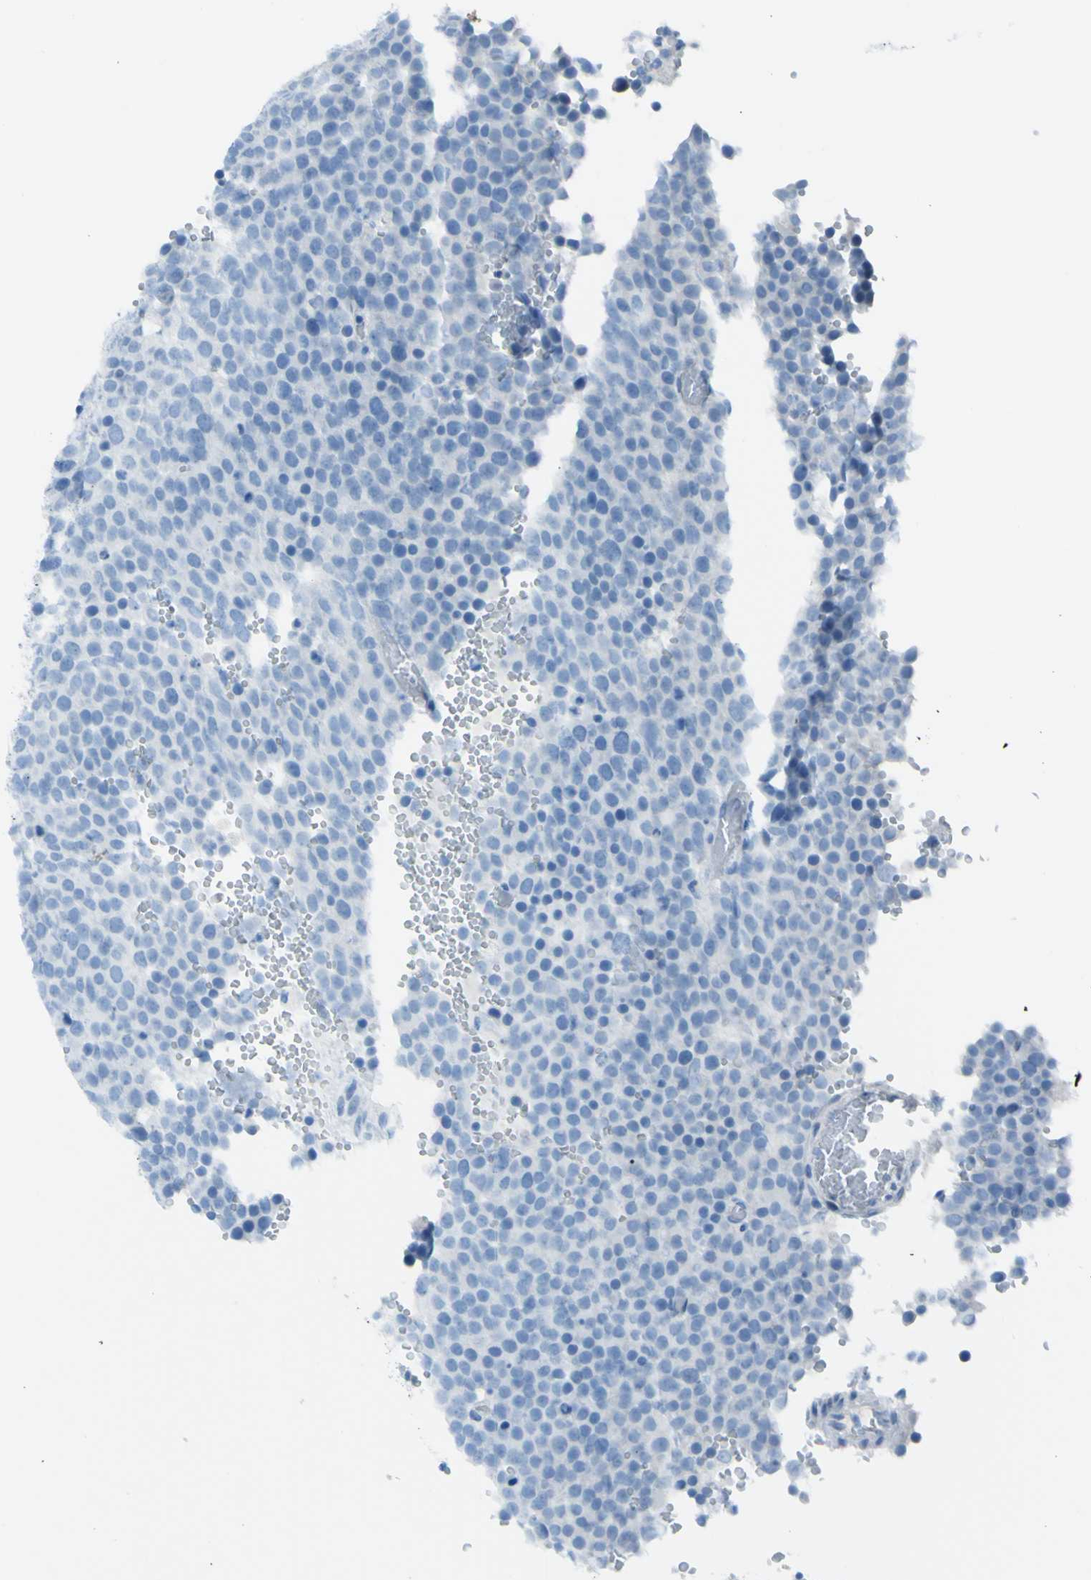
{"staining": {"intensity": "negative", "quantity": "none", "location": "none"}, "tissue": "testis cancer", "cell_type": "Tumor cells", "image_type": "cancer", "snomed": [{"axis": "morphology", "description": "Seminoma, NOS"}, {"axis": "topography", "description": "Testis"}], "caption": "Immunohistochemistry (IHC) micrograph of testis cancer (seminoma) stained for a protein (brown), which reveals no expression in tumor cells.", "gene": "TFPI2", "patient": {"sex": "male", "age": 71}}